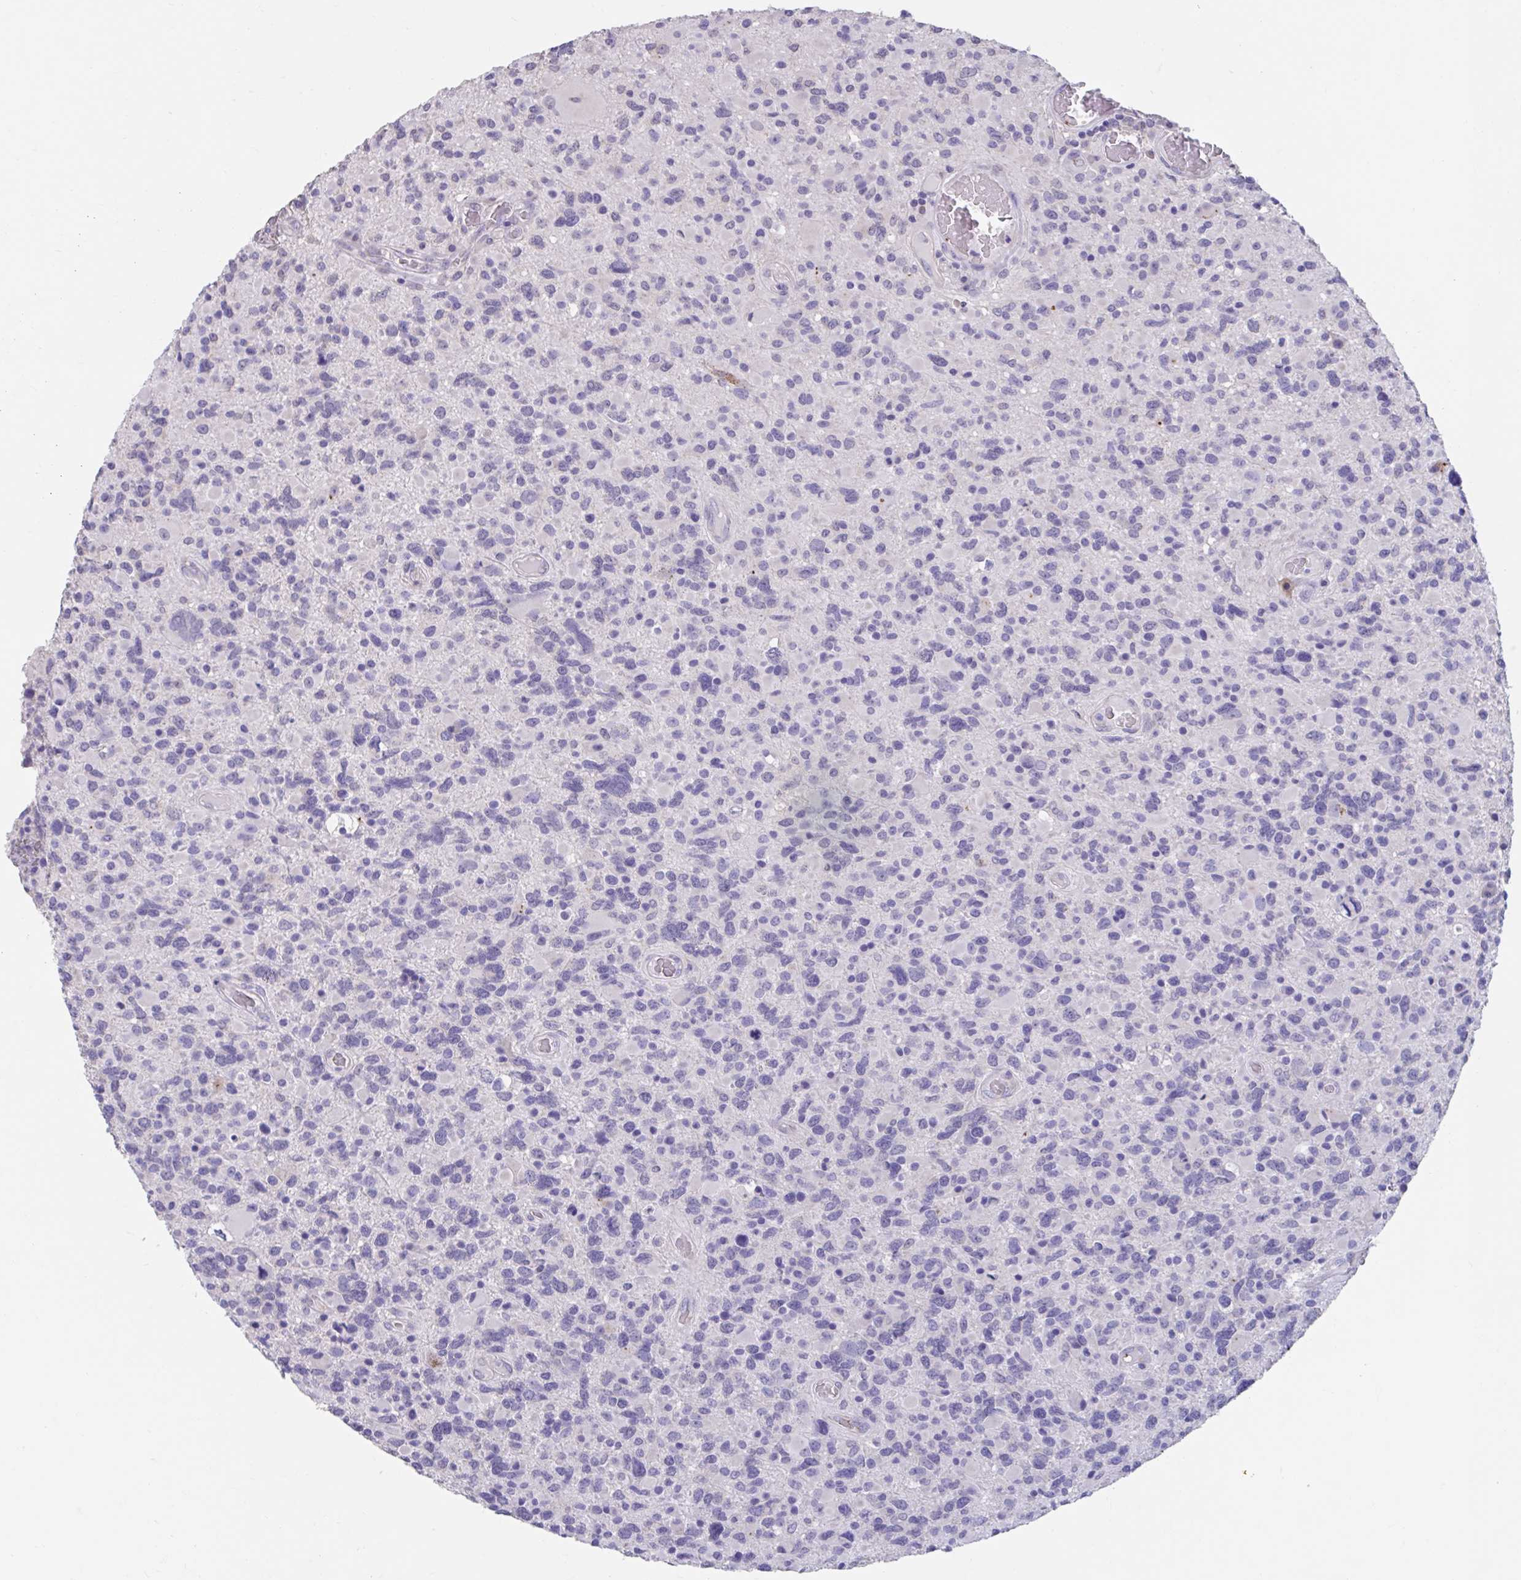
{"staining": {"intensity": "negative", "quantity": "none", "location": "none"}, "tissue": "glioma", "cell_type": "Tumor cells", "image_type": "cancer", "snomed": [{"axis": "morphology", "description": "Glioma, malignant, High grade"}, {"axis": "topography", "description": "Brain"}], "caption": "IHC of malignant glioma (high-grade) displays no expression in tumor cells.", "gene": "GPR162", "patient": {"sex": "female", "age": 40}}